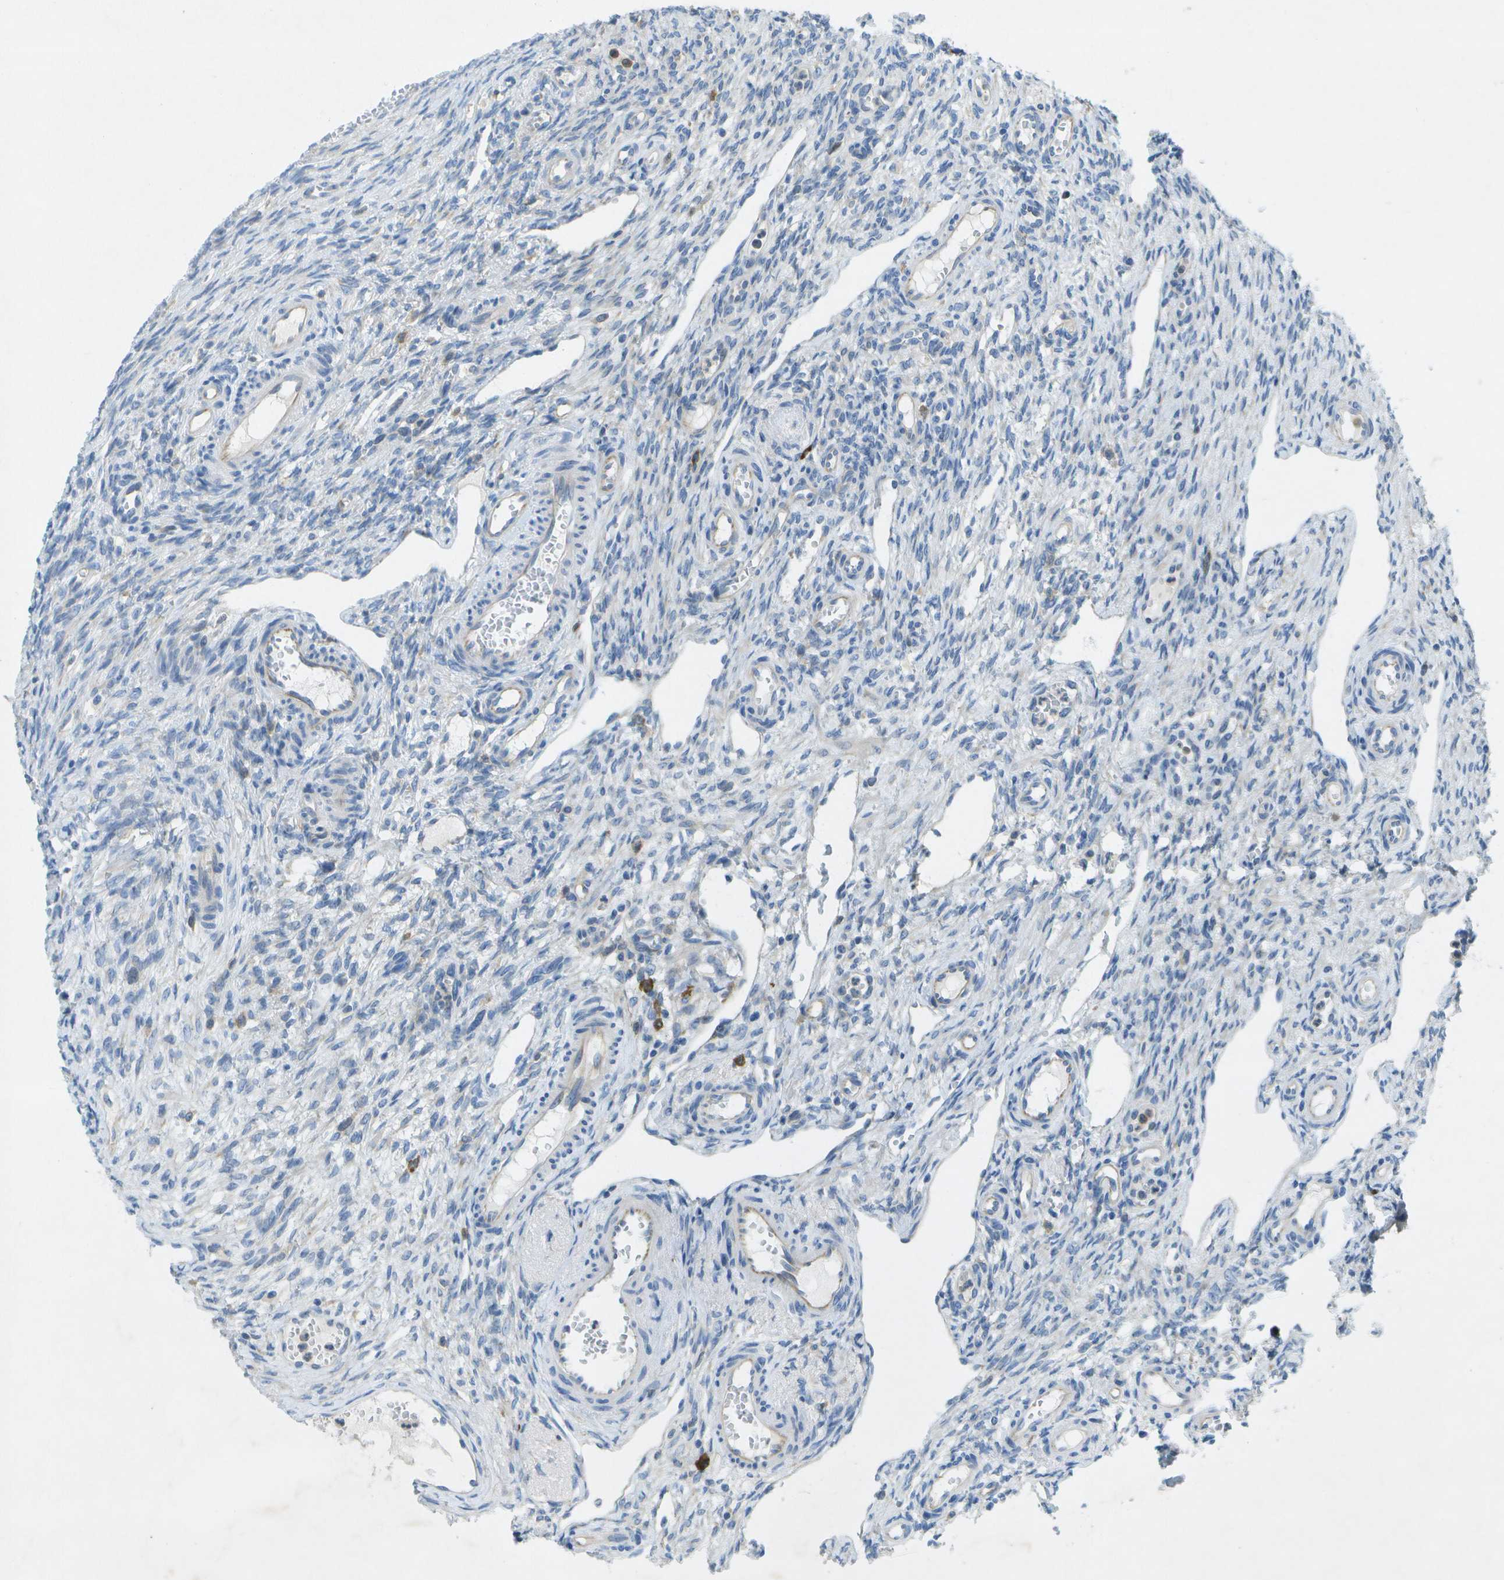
{"staining": {"intensity": "weak", "quantity": "<25%", "location": "cytoplasmic/membranous"}, "tissue": "ovary", "cell_type": "Follicle cells", "image_type": "normal", "snomed": [{"axis": "morphology", "description": "Normal tissue, NOS"}, {"axis": "topography", "description": "Ovary"}], "caption": "A photomicrograph of ovary stained for a protein demonstrates no brown staining in follicle cells. (Brightfield microscopy of DAB (3,3'-diaminobenzidine) immunohistochemistry at high magnification).", "gene": "WNK2", "patient": {"sex": "female", "age": 33}}